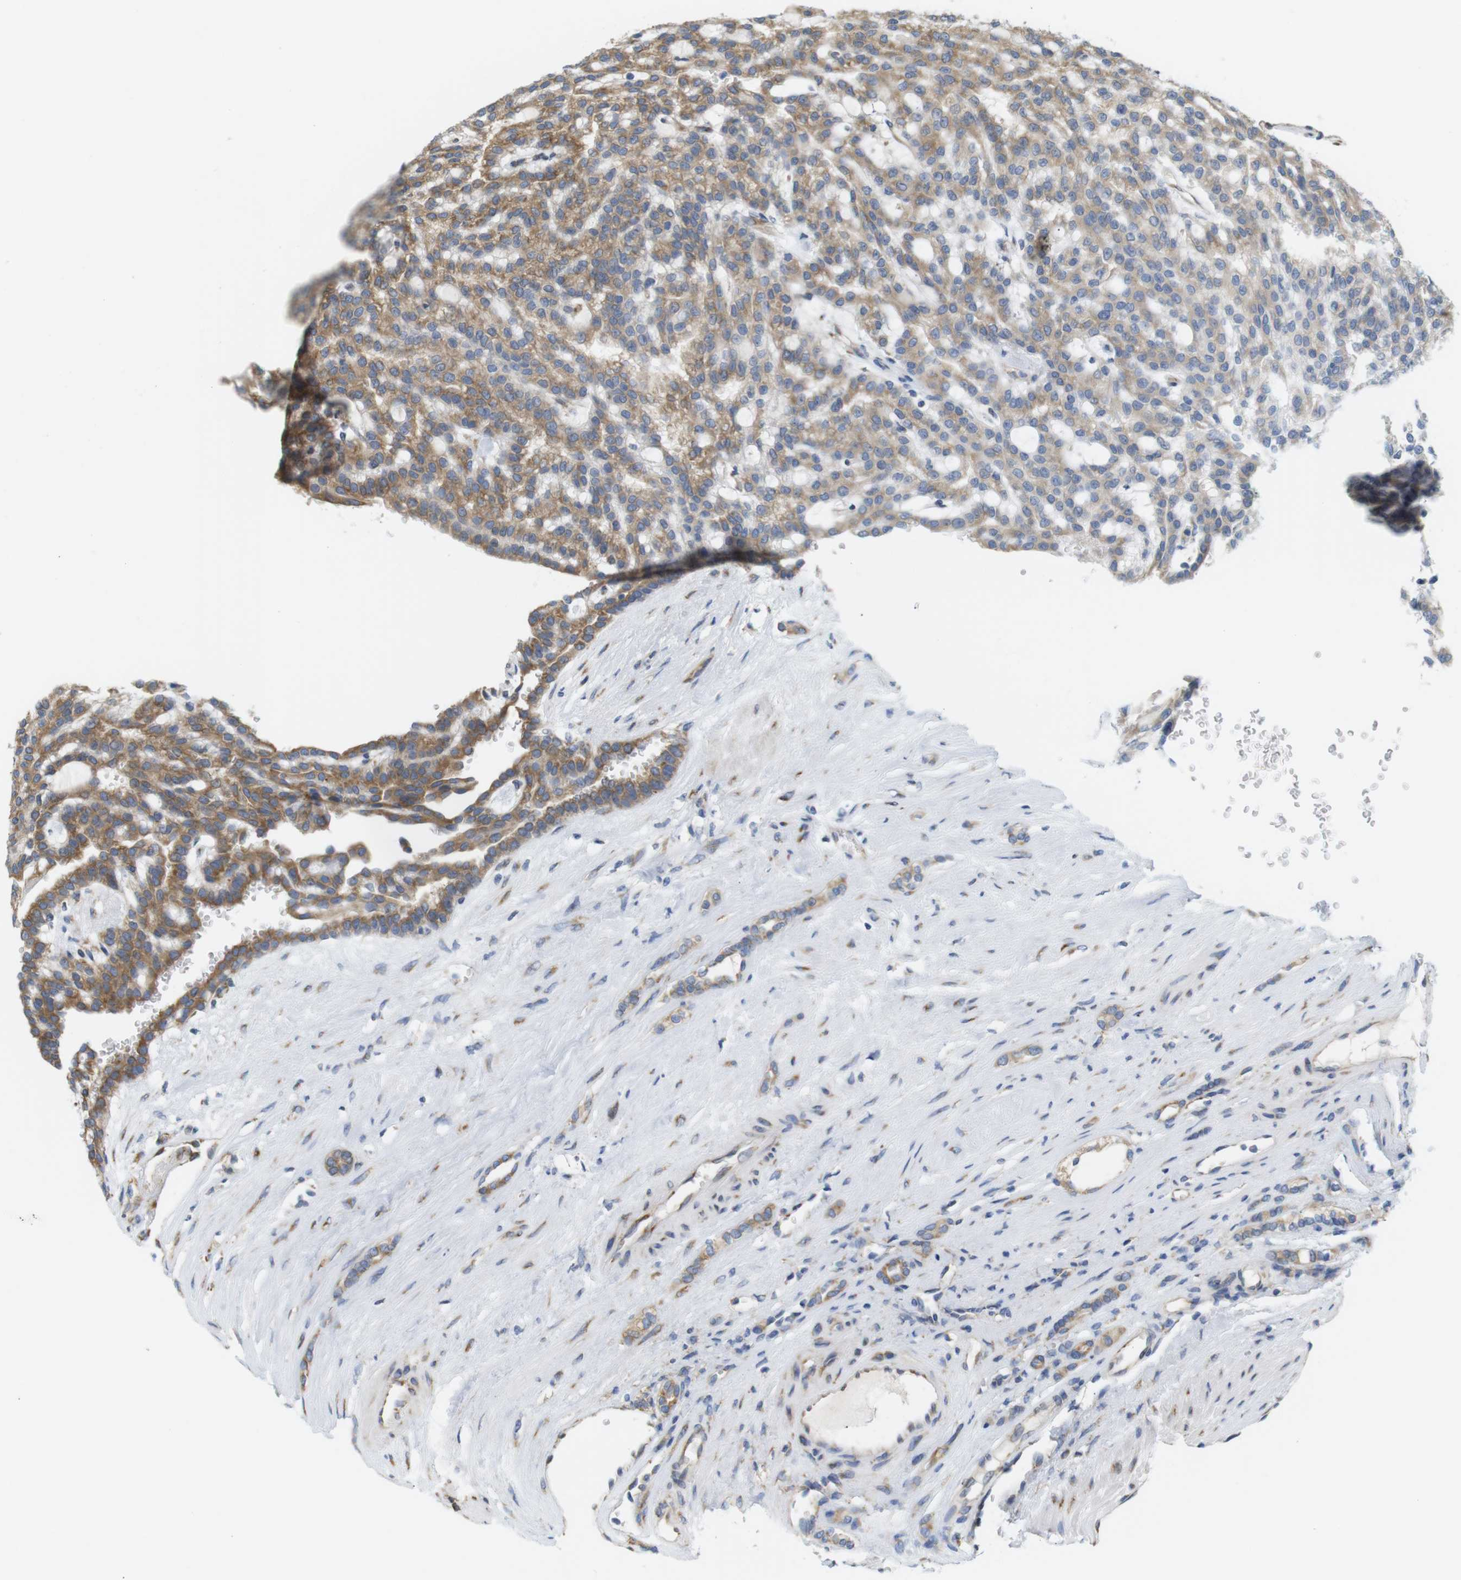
{"staining": {"intensity": "moderate", "quantity": ">75%", "location": "cytoplasmic/membranous"}, "tissue": "renal cancer", "cell_type": "Tumor cells", "image_type": "cancer", "snomed": [{"axis": "morphology", "description": "Adenocarcinoma, NOS"}, {"axis": "topography", "description": "Kidney"}], "caption": "This is an image of IHC staining of adenocarcinoma (renal), which shows moderate positivity in the cytoplasmic/membranous of tumor cells.", "gene": "PCNX2", "patient": {"sex": "male", "age": 63}}